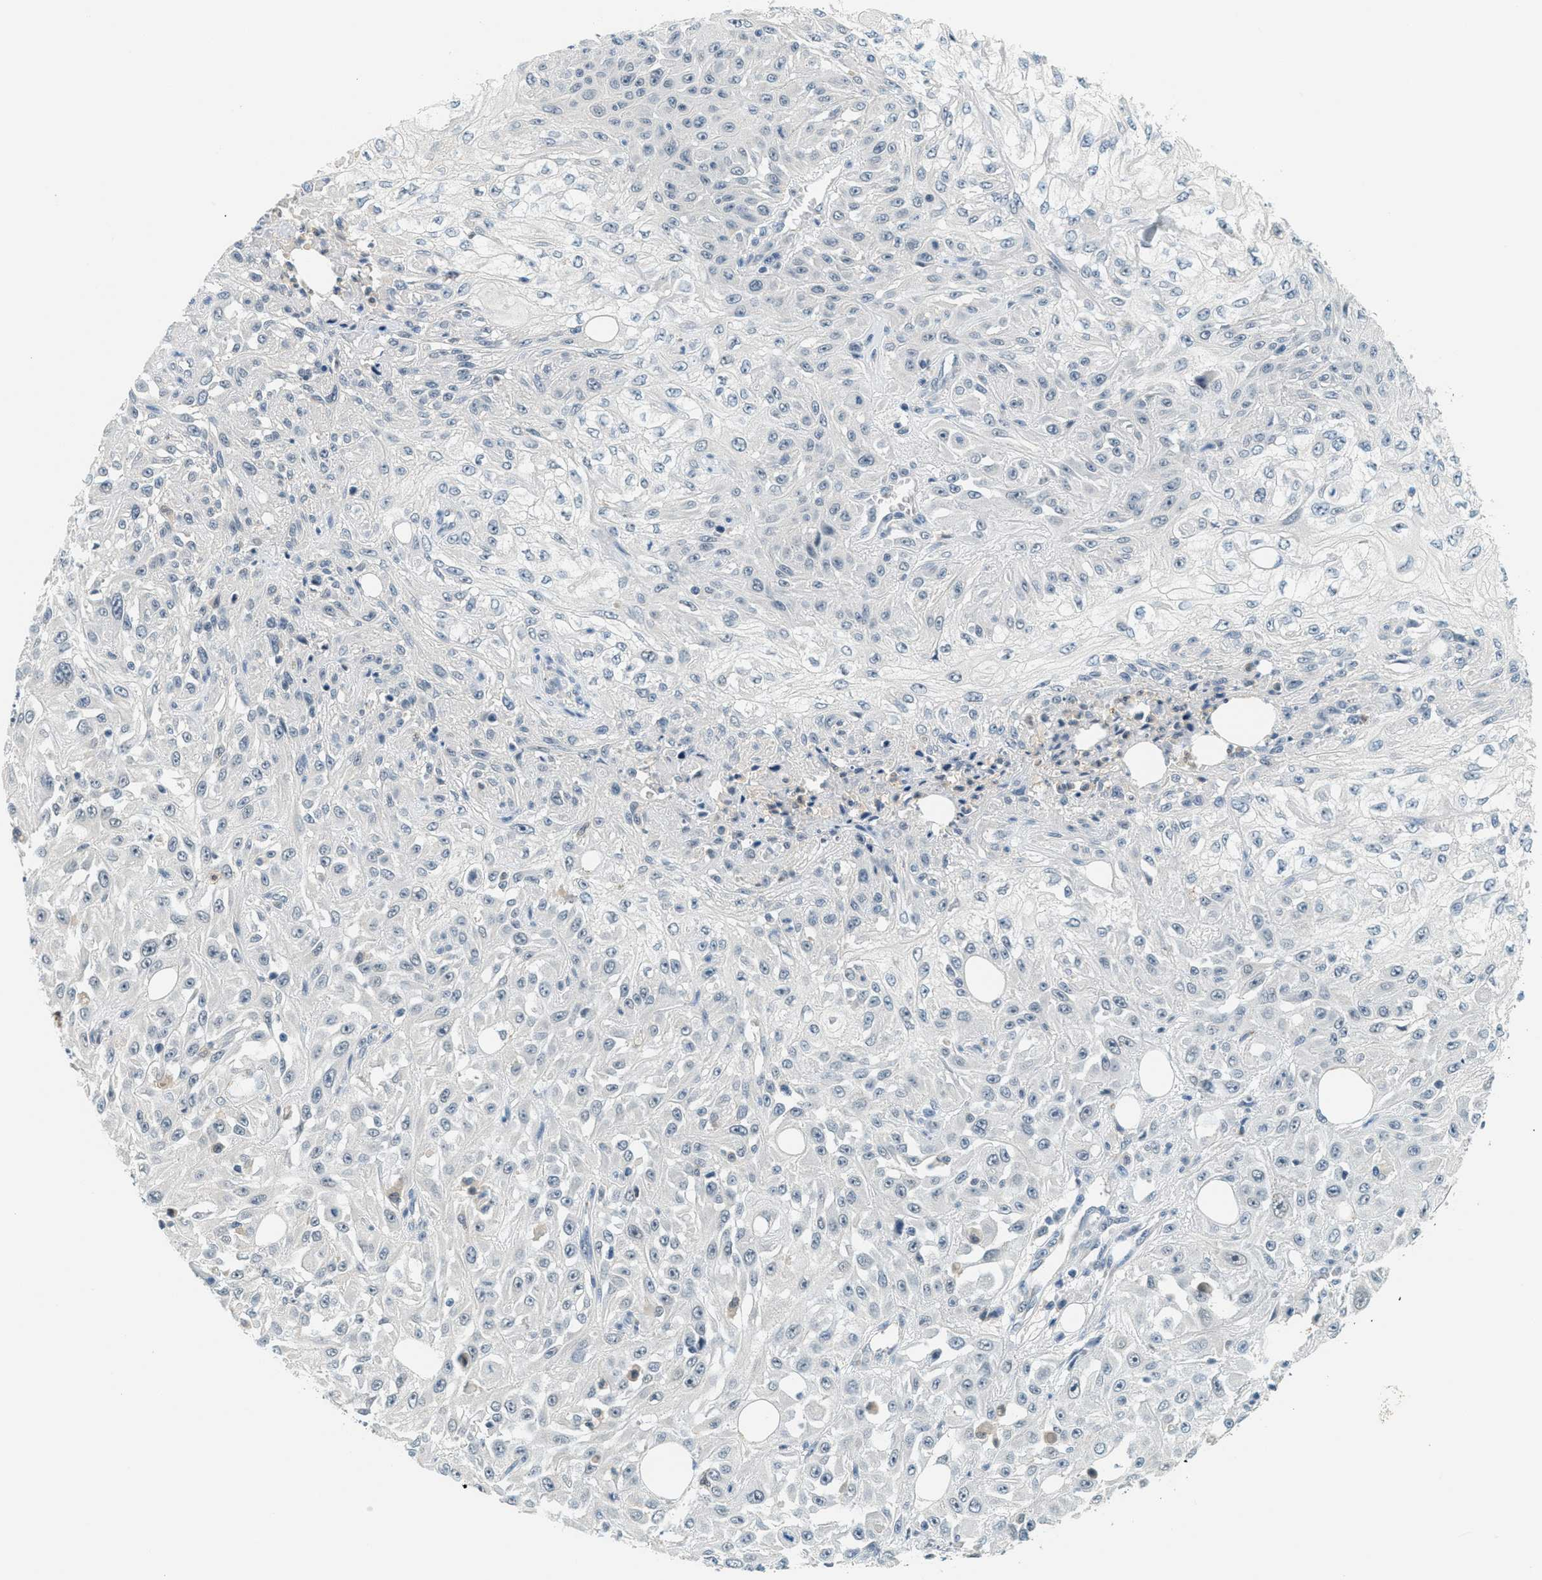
{"staining": {"intensity": "negative", "quantity": "none", "location": "none"}, "tissue": "skin cancer", "cell_type": "Tumor cells", "image_type": "cancer", "snomed": [{"axis": "morphology", "description": "Squamous cell carcinoma, NOS"}, {"axis": "morphology", "description": "Squamous cell carcinoma, metastatic, NOS"}, {"axis": "topography", "description": "Skin"}, {"axis": "topography", "description": "Lymph node"}], "caption": "Micrograph shows no significant protein positivity in tumor cells of skin cancer (metastatic squamous cell carcinoma).", "gene": "RASGRP2", "patient": {"sex": "male", "age": 75}}